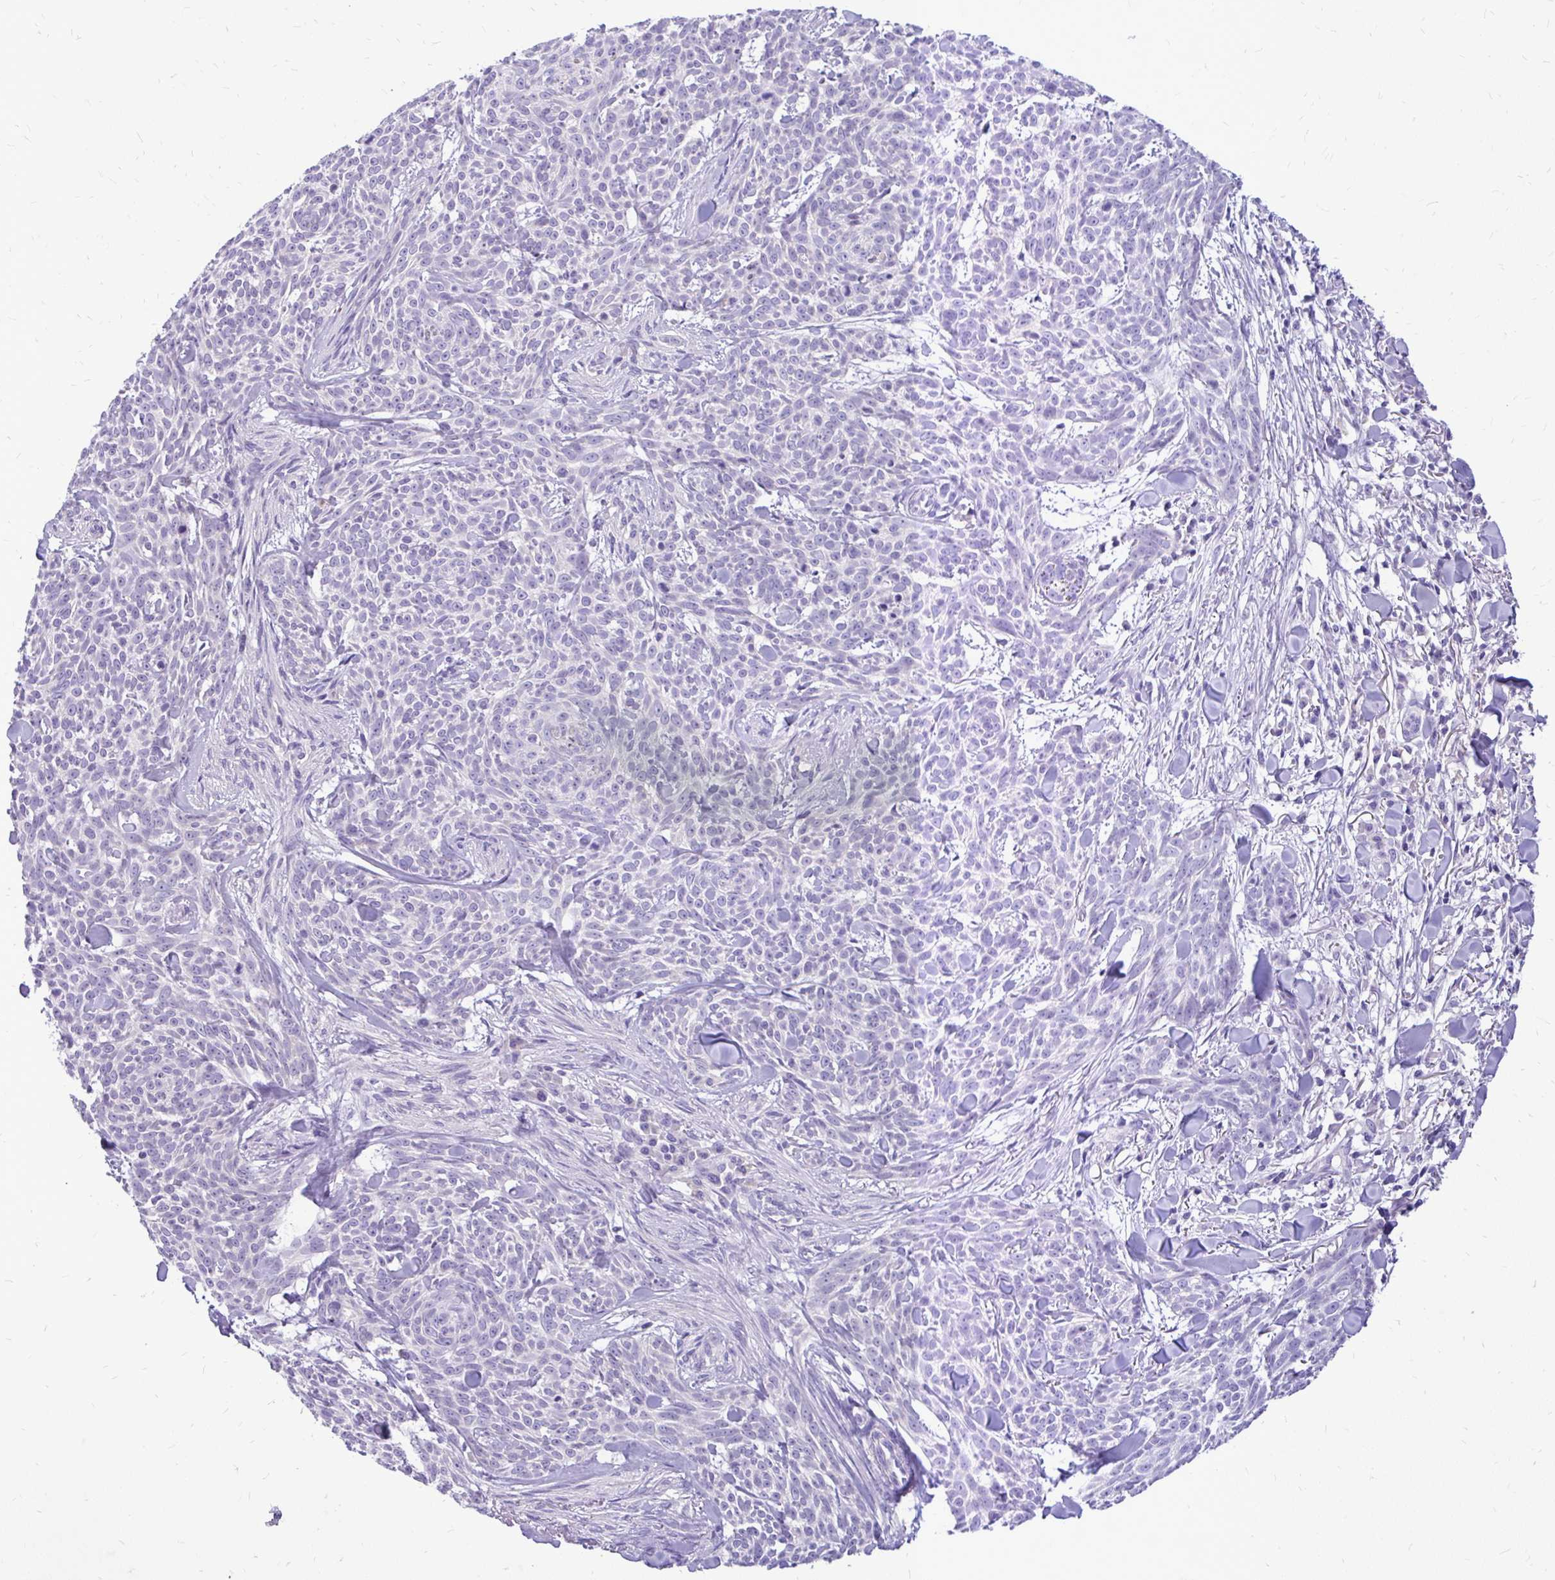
{"staining": {"intensity": "negative", "quantity": "none", "location": "none"}, "tissue": "skin cancer", "cell_type": "Tumor cells", "image_type": "cancer", "snomed": [{"axis": "morphology", "description": "Basal cell carcinoma"}, {"axis": "topography", "description": "Skin"}], "caption": "This is an IHC micrograph of skin cancer (basal cell carcinoma). There is no staining in tumor cells.", "gene": "MAP1LC3A", "patient": {"sex": "female", "age": 93}}